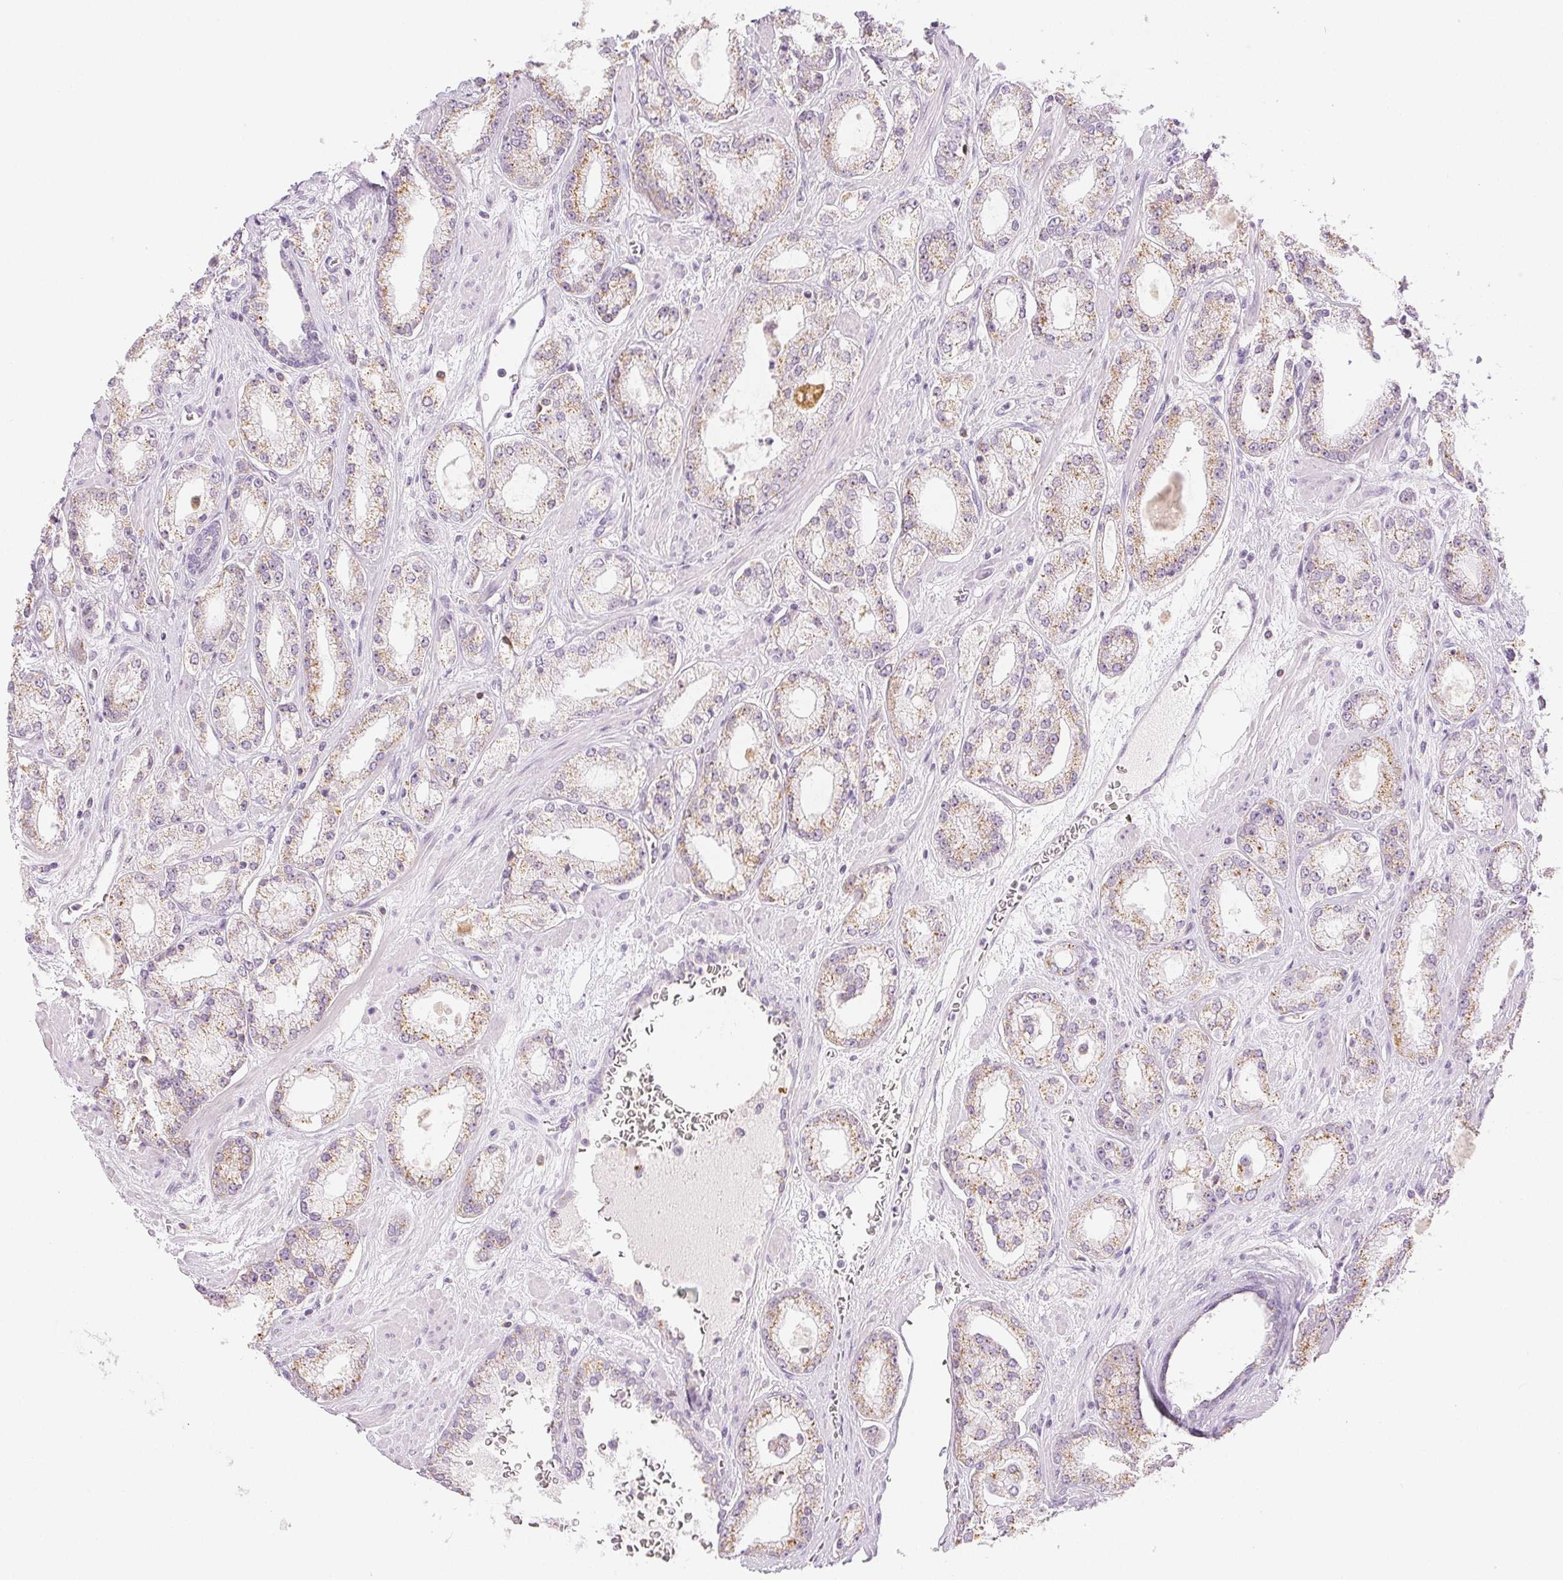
{"staining": {"intensity": "weak", "quantity": "25%-75%", "location": "cytoplasmic/membranous"}, "tissue": "prostate cancer", "cell_type": "Tumor cells", "image_type": "cancer", "snomed": [{"axis": "morphology", "description": "Adenocarcinoma, High grade"}, {"axis": "topography", "description": "Prostate"}], "caption": "An image of human prostate cancer stained for a protein displays weak cytoplasmic/membranous brown staining in tumor cells.", "gene": "SLC5A2", "patient": {"sex": "male", "age": 64}}